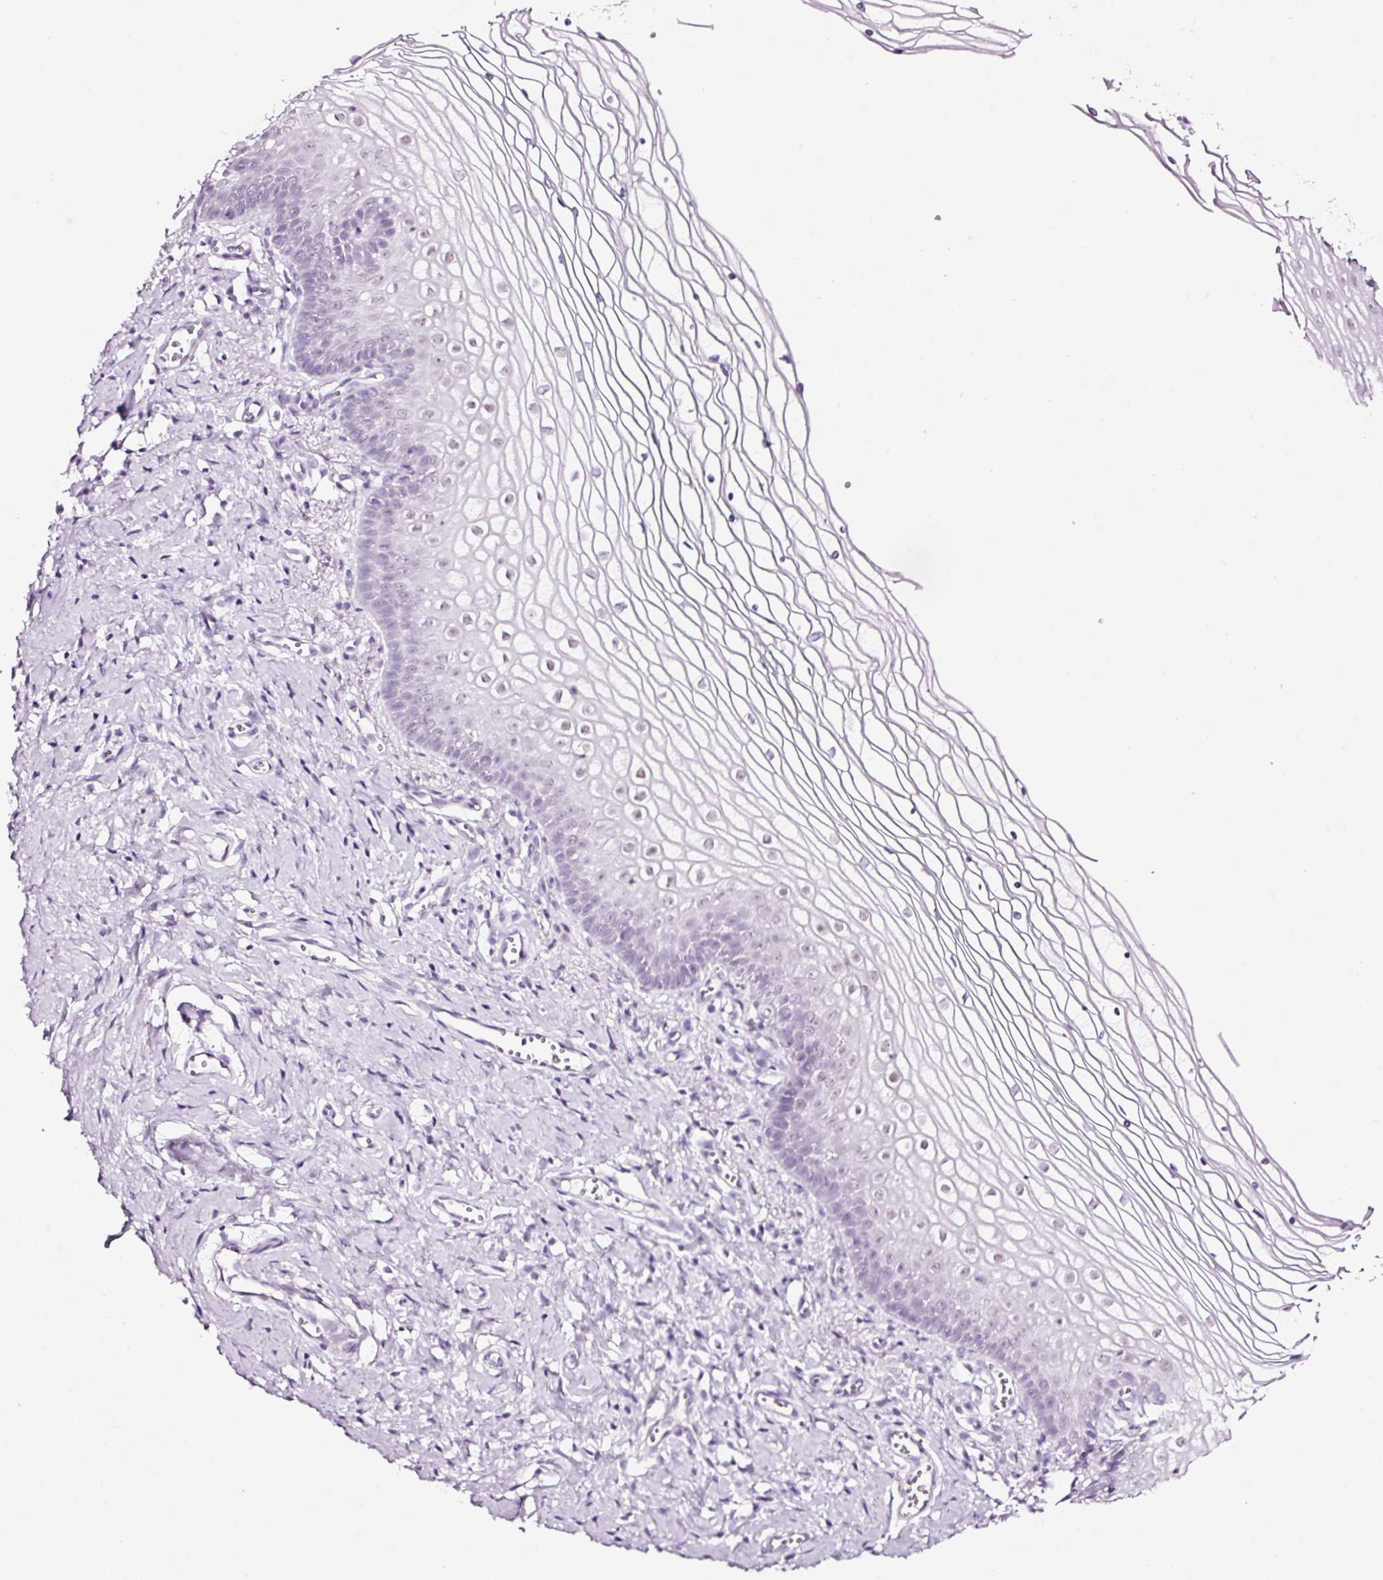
{"staining": {"intensity": "negative", "quantity": "none", "location": "none"}, "tissue": "vagina", "cell_type": "Squamous epithelial cells", "image_type": "normal", "snomed": [{"axis": "morphology", "description": "Normal tissue, NOS"}, {"axis": "topography", "description": "Vagina"}], "caption": "Immunohistochemistry (IHC) of unremarkable human vagina displays no expression in squamous epithelial cells.", "gene": "RTF2", "patient": {"sex": "female", "age": 56}}